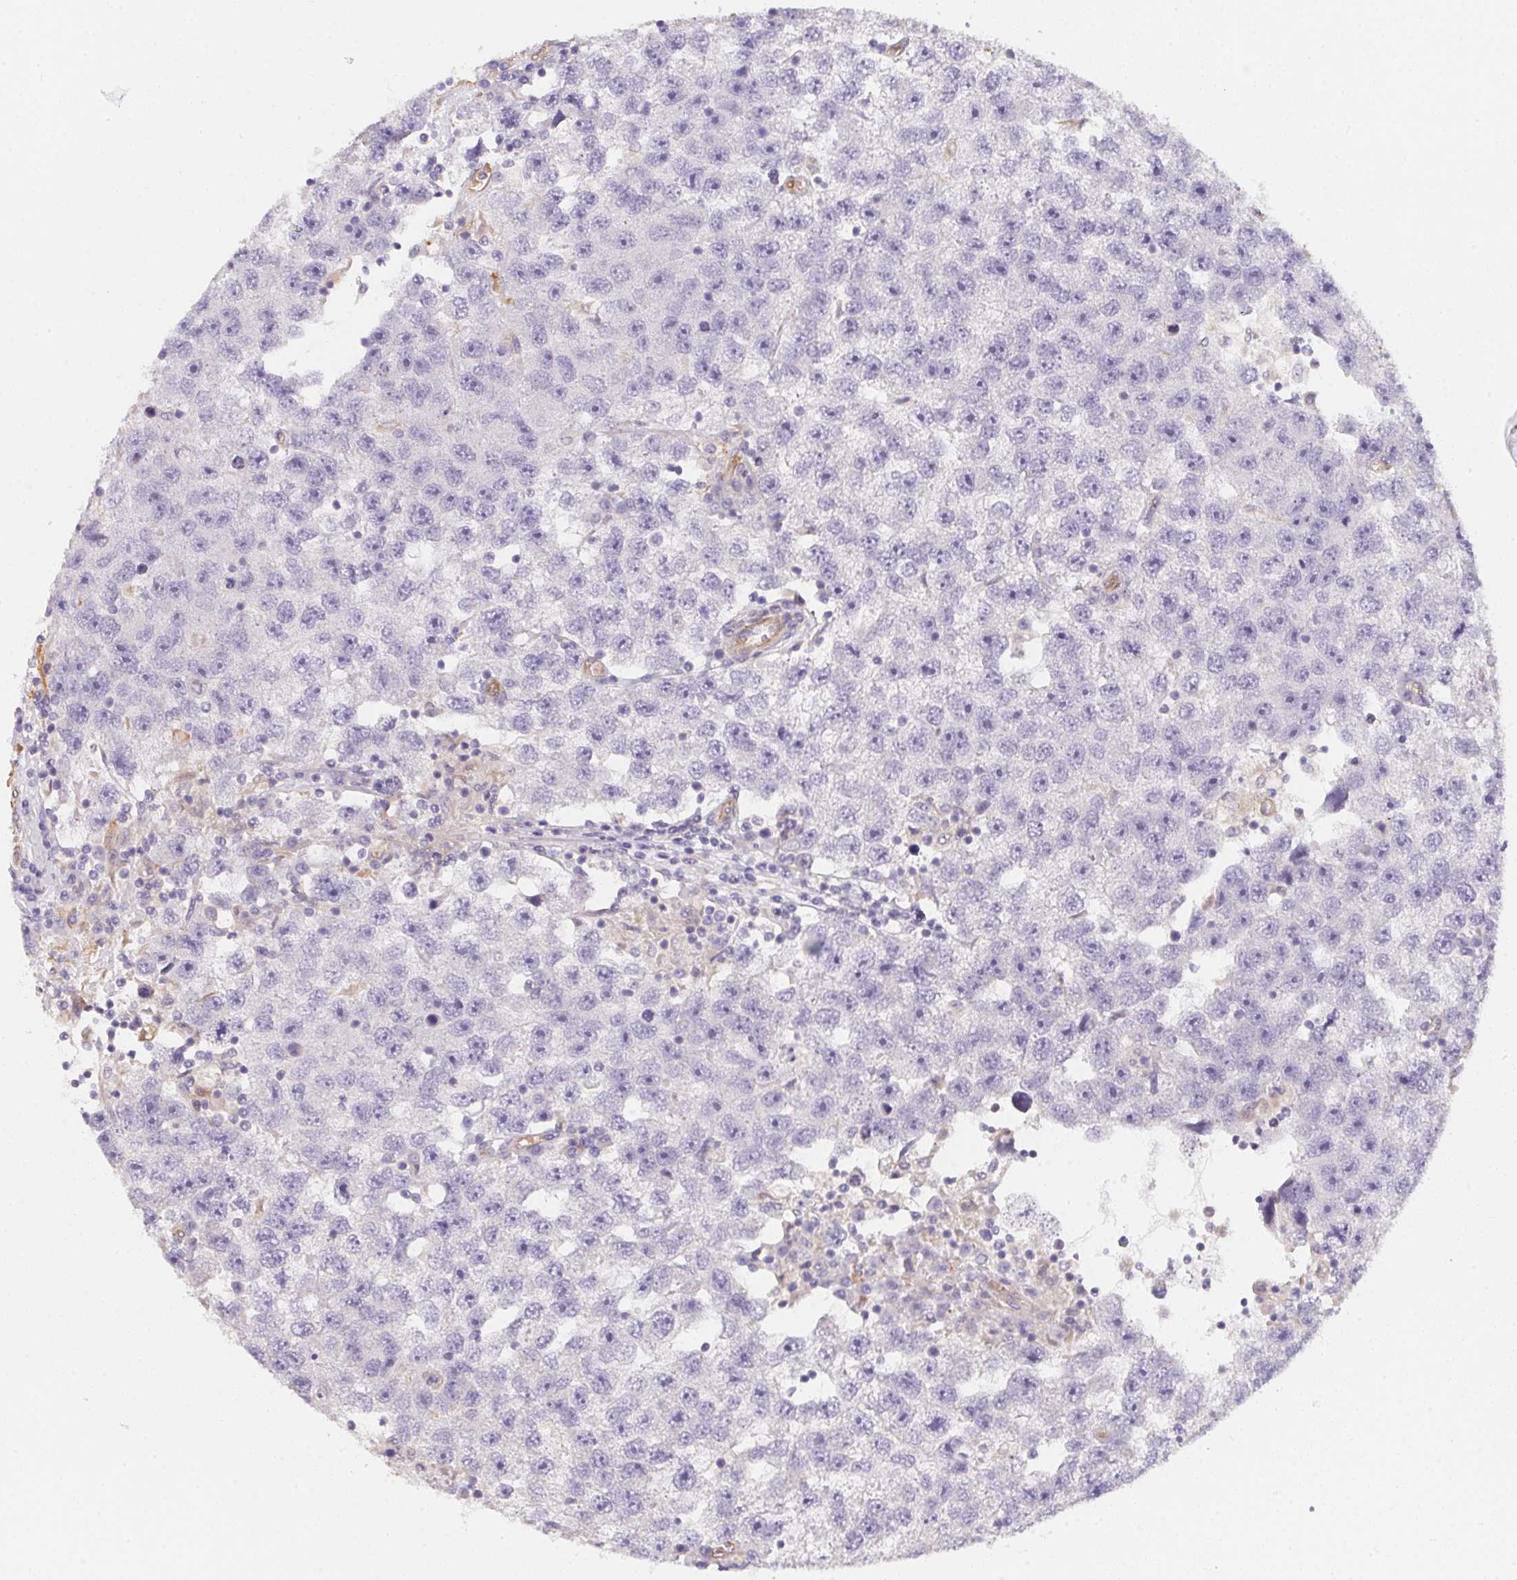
{"staining": {"intensity": "negative", "quantity": "none", "location": "none"}, "tissue": "testis cancer", "cell_type": "Tumor cells", "image_type": "cancer", "snomed": [{"axis": "morphology", "description": "Seminoma, NOS"}, {"axis": "topography", "description": "Testis"}], "caption": "DAB (3,3'-diaminobenzidine) immunohistochemical staining of human seminoma (testis) shows no significant positivity in tumor cells. The staining is performed using DAB brown chromogen with nuclei counter-stained in using hematoxylin.", "gene": "TBKBP1", "patient": {"sex": "male", "age": 26}}